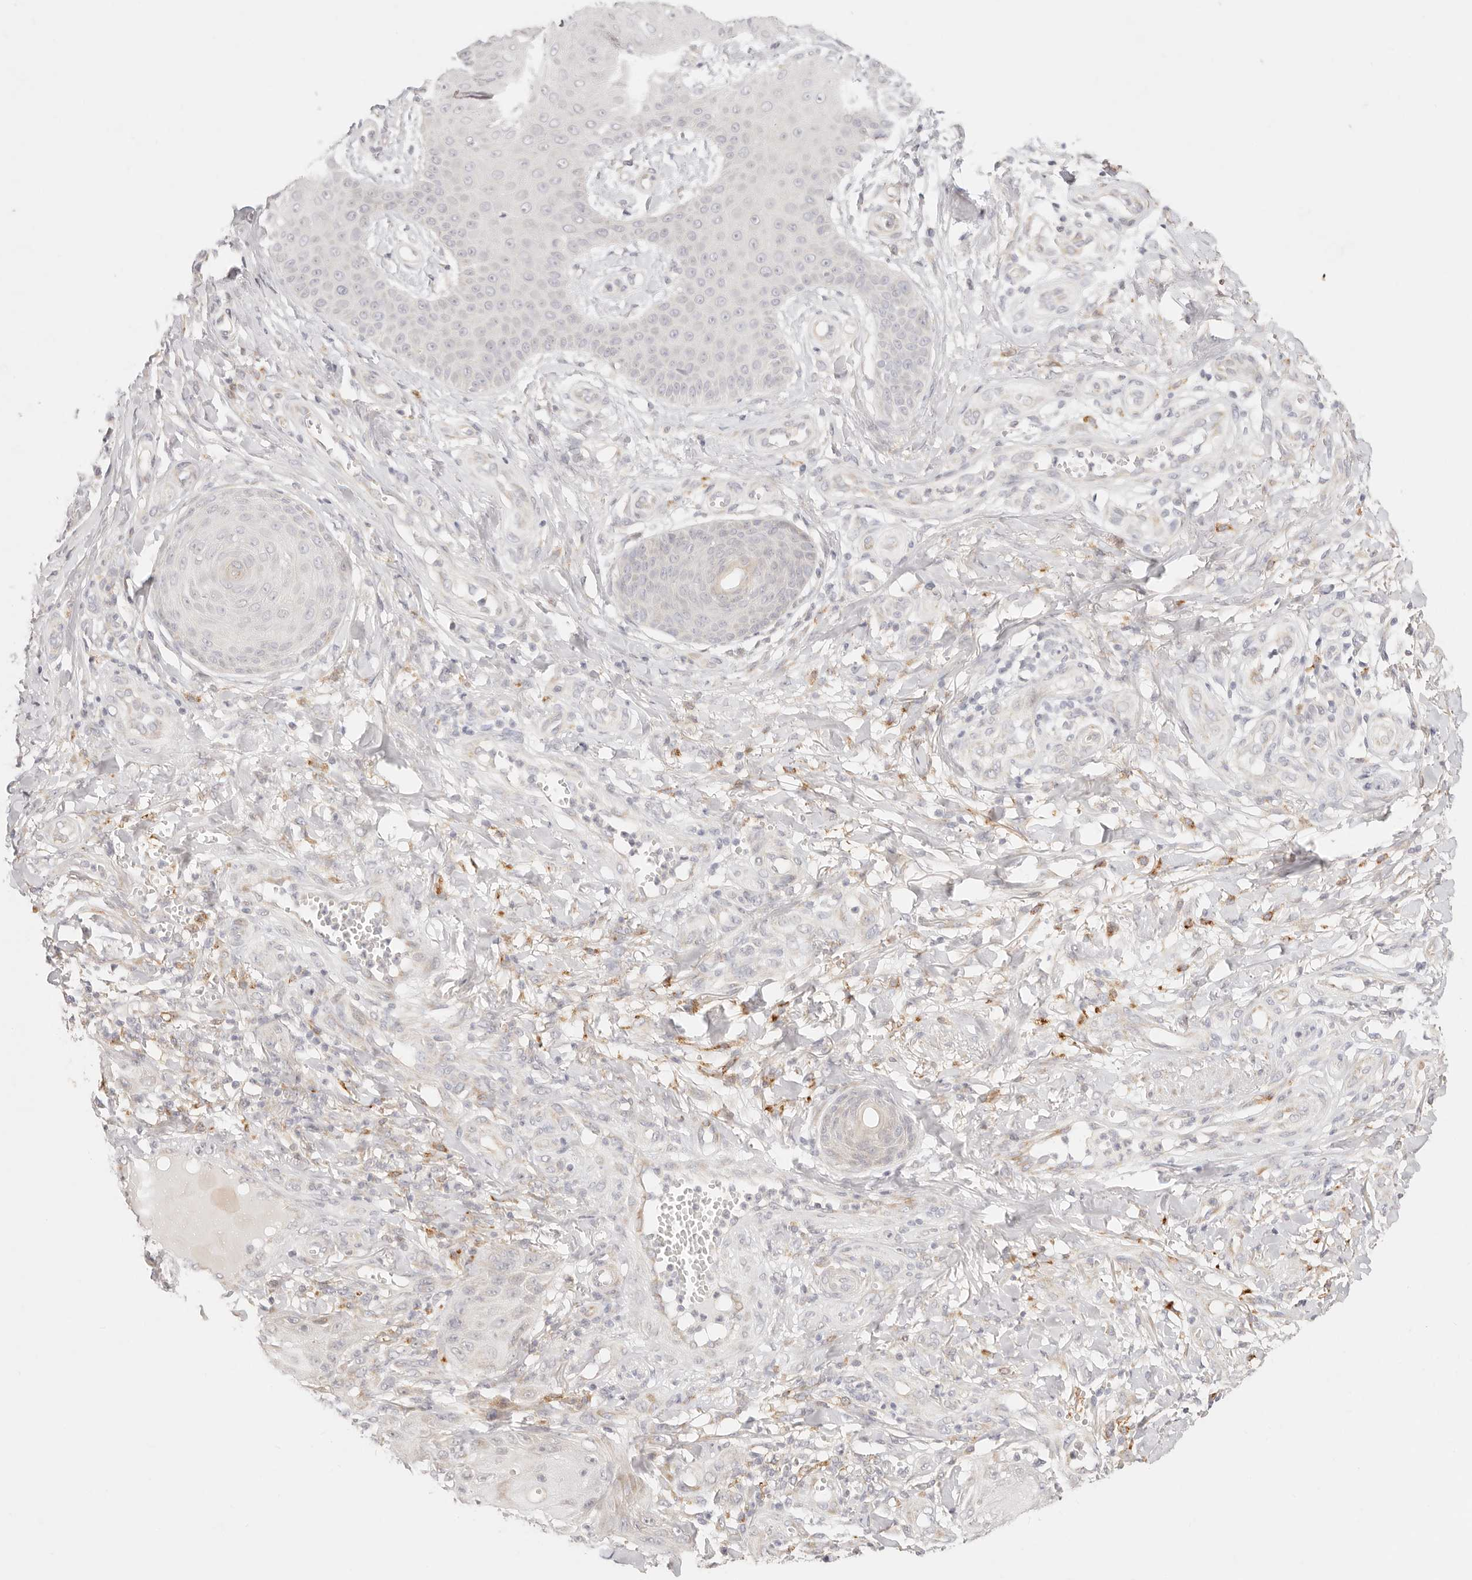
{"staining": {"intensity": "negative", "quantity": "none", "location": "none"}, "tissue": "skin cancer", "cell_type": "Tumor cells", "image_type": "cancer", "snomed": [{"axis": "morphology", "description": "Squamous cell carcinoma, NOS"}, {"axis": "topography", "description": "Skin"}], "caption": "Skin cancer (squamous cell carcinoma) stained for a protein using immunohistochemistry shows no positivity tumor cells.", "gene": "GPR156", "patient": {"sex": "male", "age": 74}}